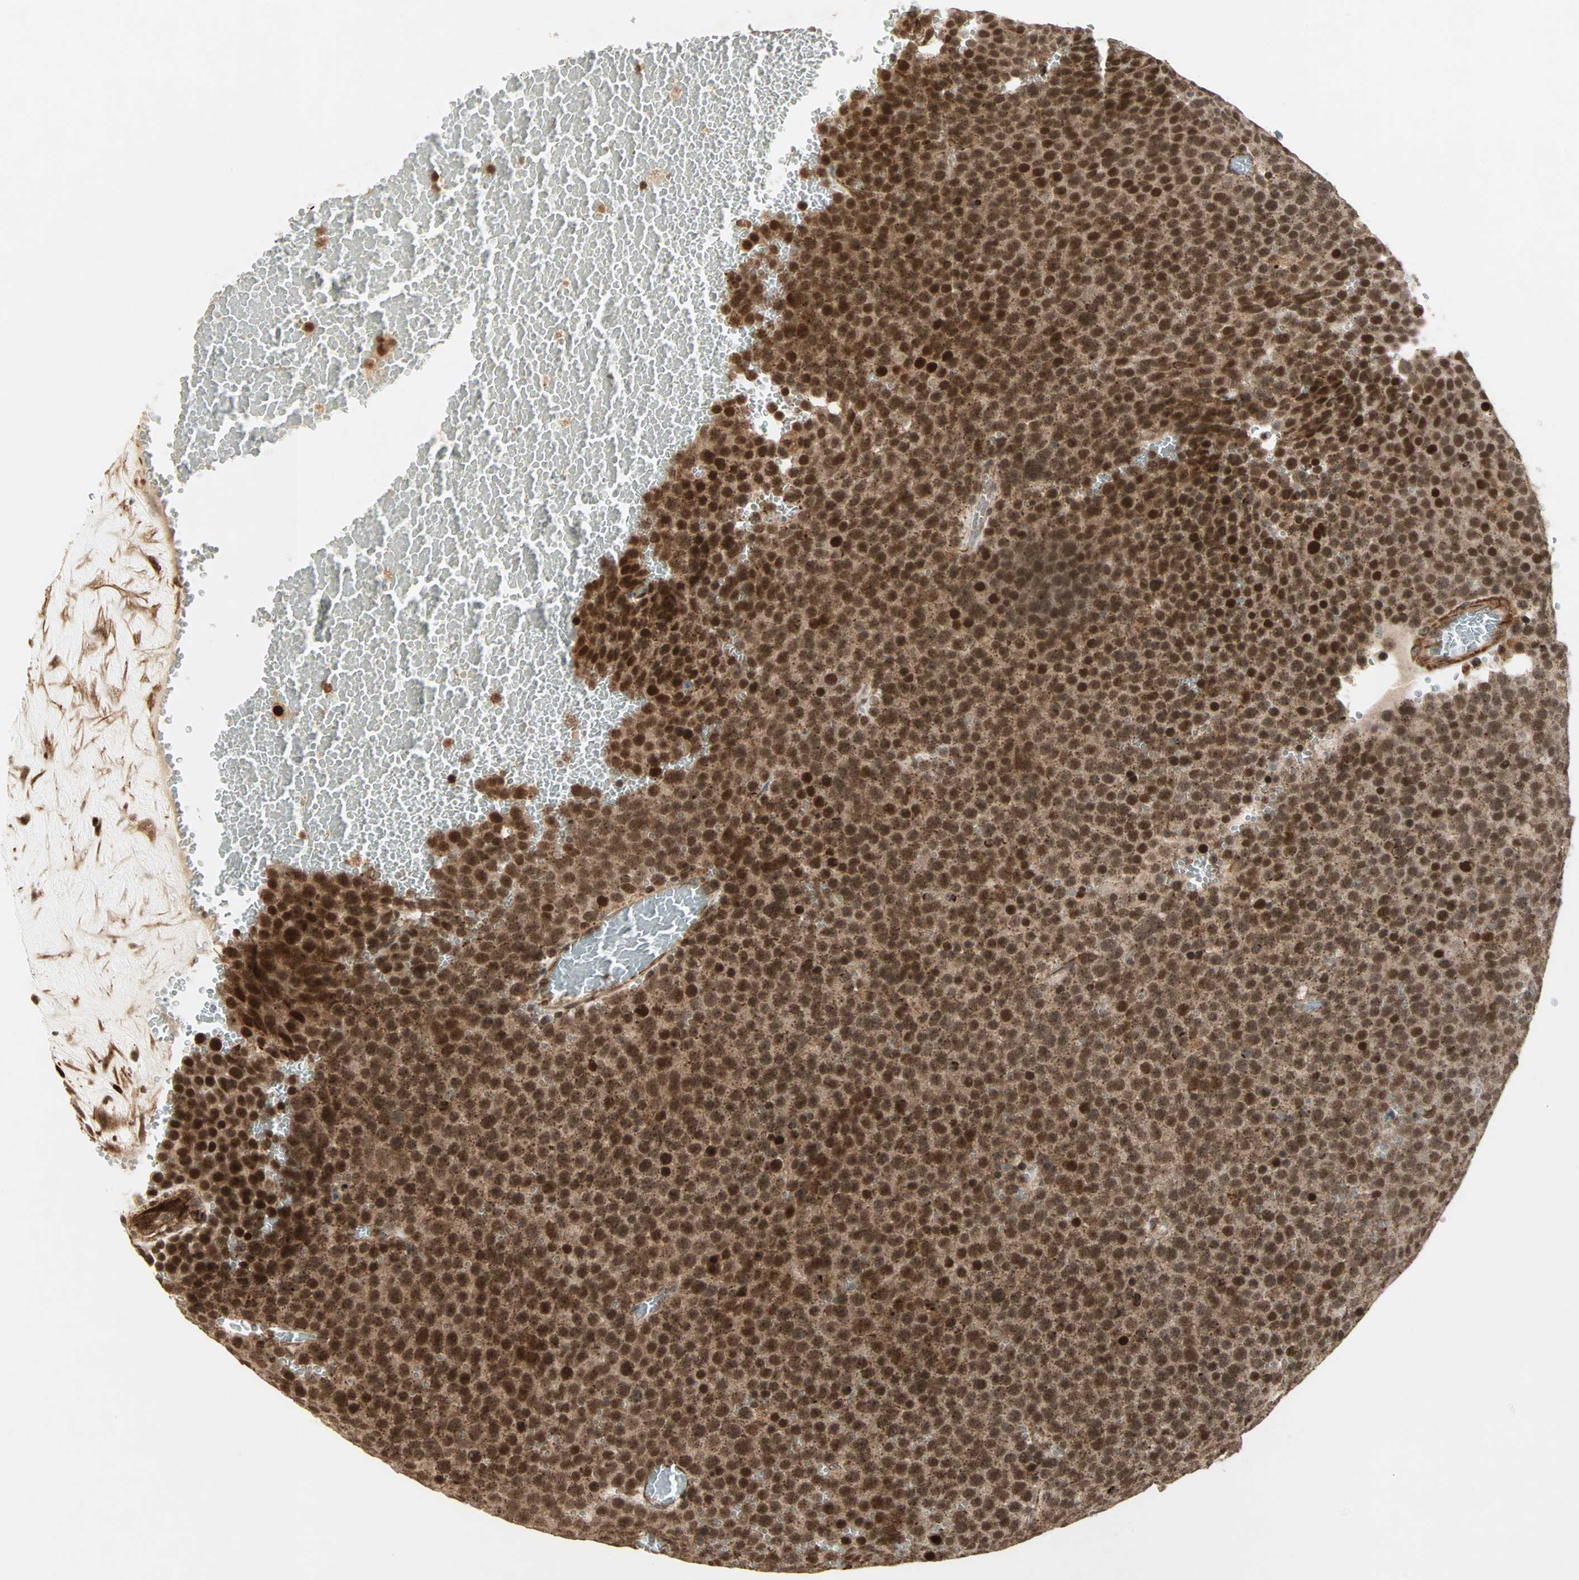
{"staining": {"intensity": "strong", "quantity": ">75%", "location": "cytoplasmic/membranous,nuclear"}, "tissue": "testis cancer", "cell_type": "Tumor cells", "image_type": "cancer", "snomed": [{"axis": "morphology", "description": "Seminoma, NOS"}, {"axis": "topography", "description": "Testis"}], "caption": "This is an image of immunohistochemistry (IHC) staining of testis seminoma, which shows strong expression in the cytoplasmic/membranous and nuclear of tumor cells.", "gene": "ZBED9", "patient": {"sex": "male", "age": 71}}